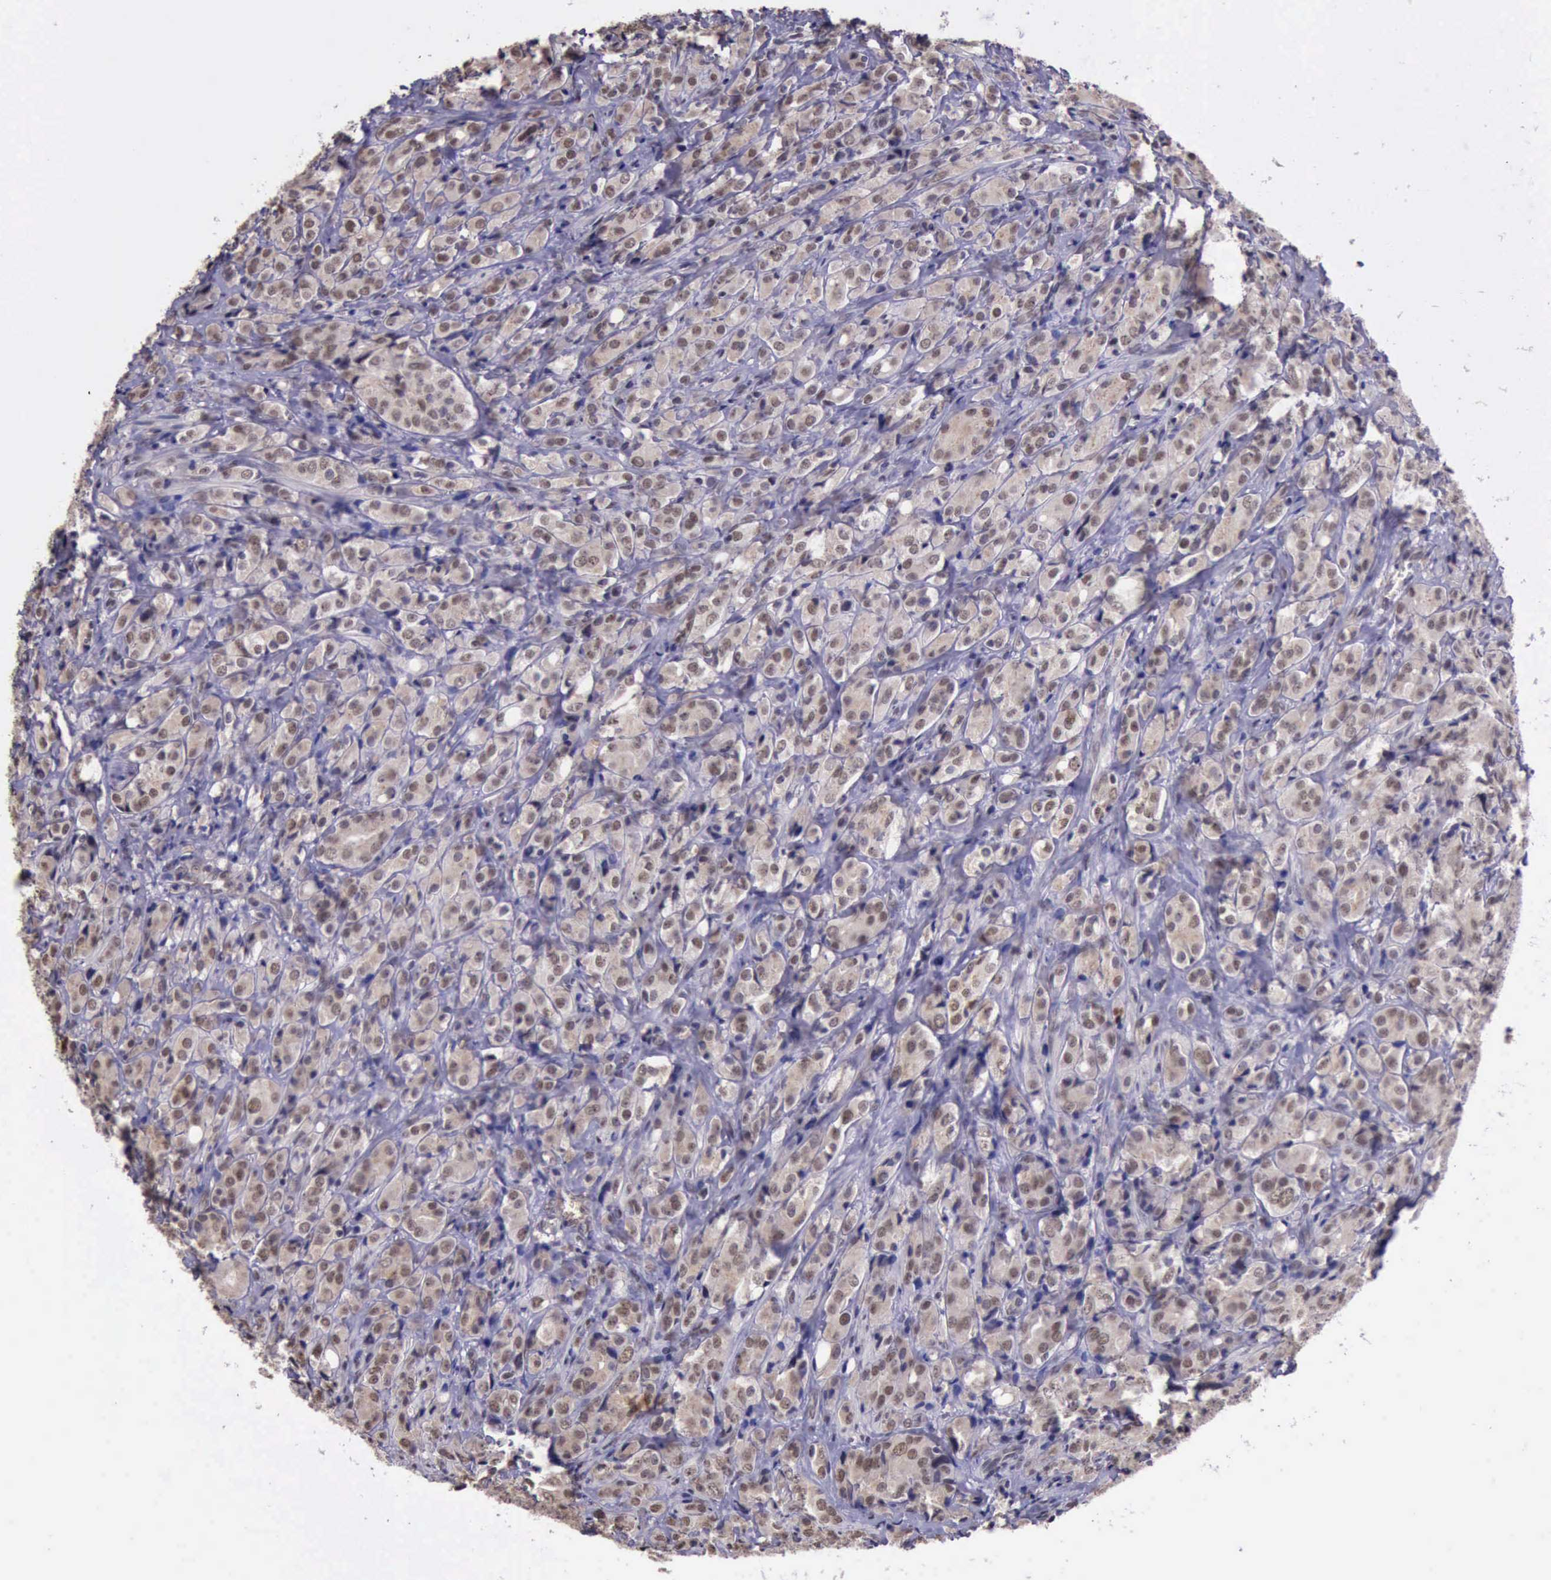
{"staining": {"intensity": "weak", "quantity": ">75%", "location": "cytoplasmic/membranous,nuclear"}, "tissue": "prostate cancer", "cell_type": "Tumor cells", "image_type": "cancer", "snomed": [{"axis": "morphology", "description": "Adenocarcinoma, High grade"}, {"axis": "topography", "description": "Prostate"}], "caption": "Protein expression analysis of prostate cancer (high-grade adenocarcinoma) reveals weak cytoplasmic/membranous and nuclear positivity in approximately >75% of tumor cells.", "gene": "PRPF39", "patient": {"sex": "male", "age": 68}}